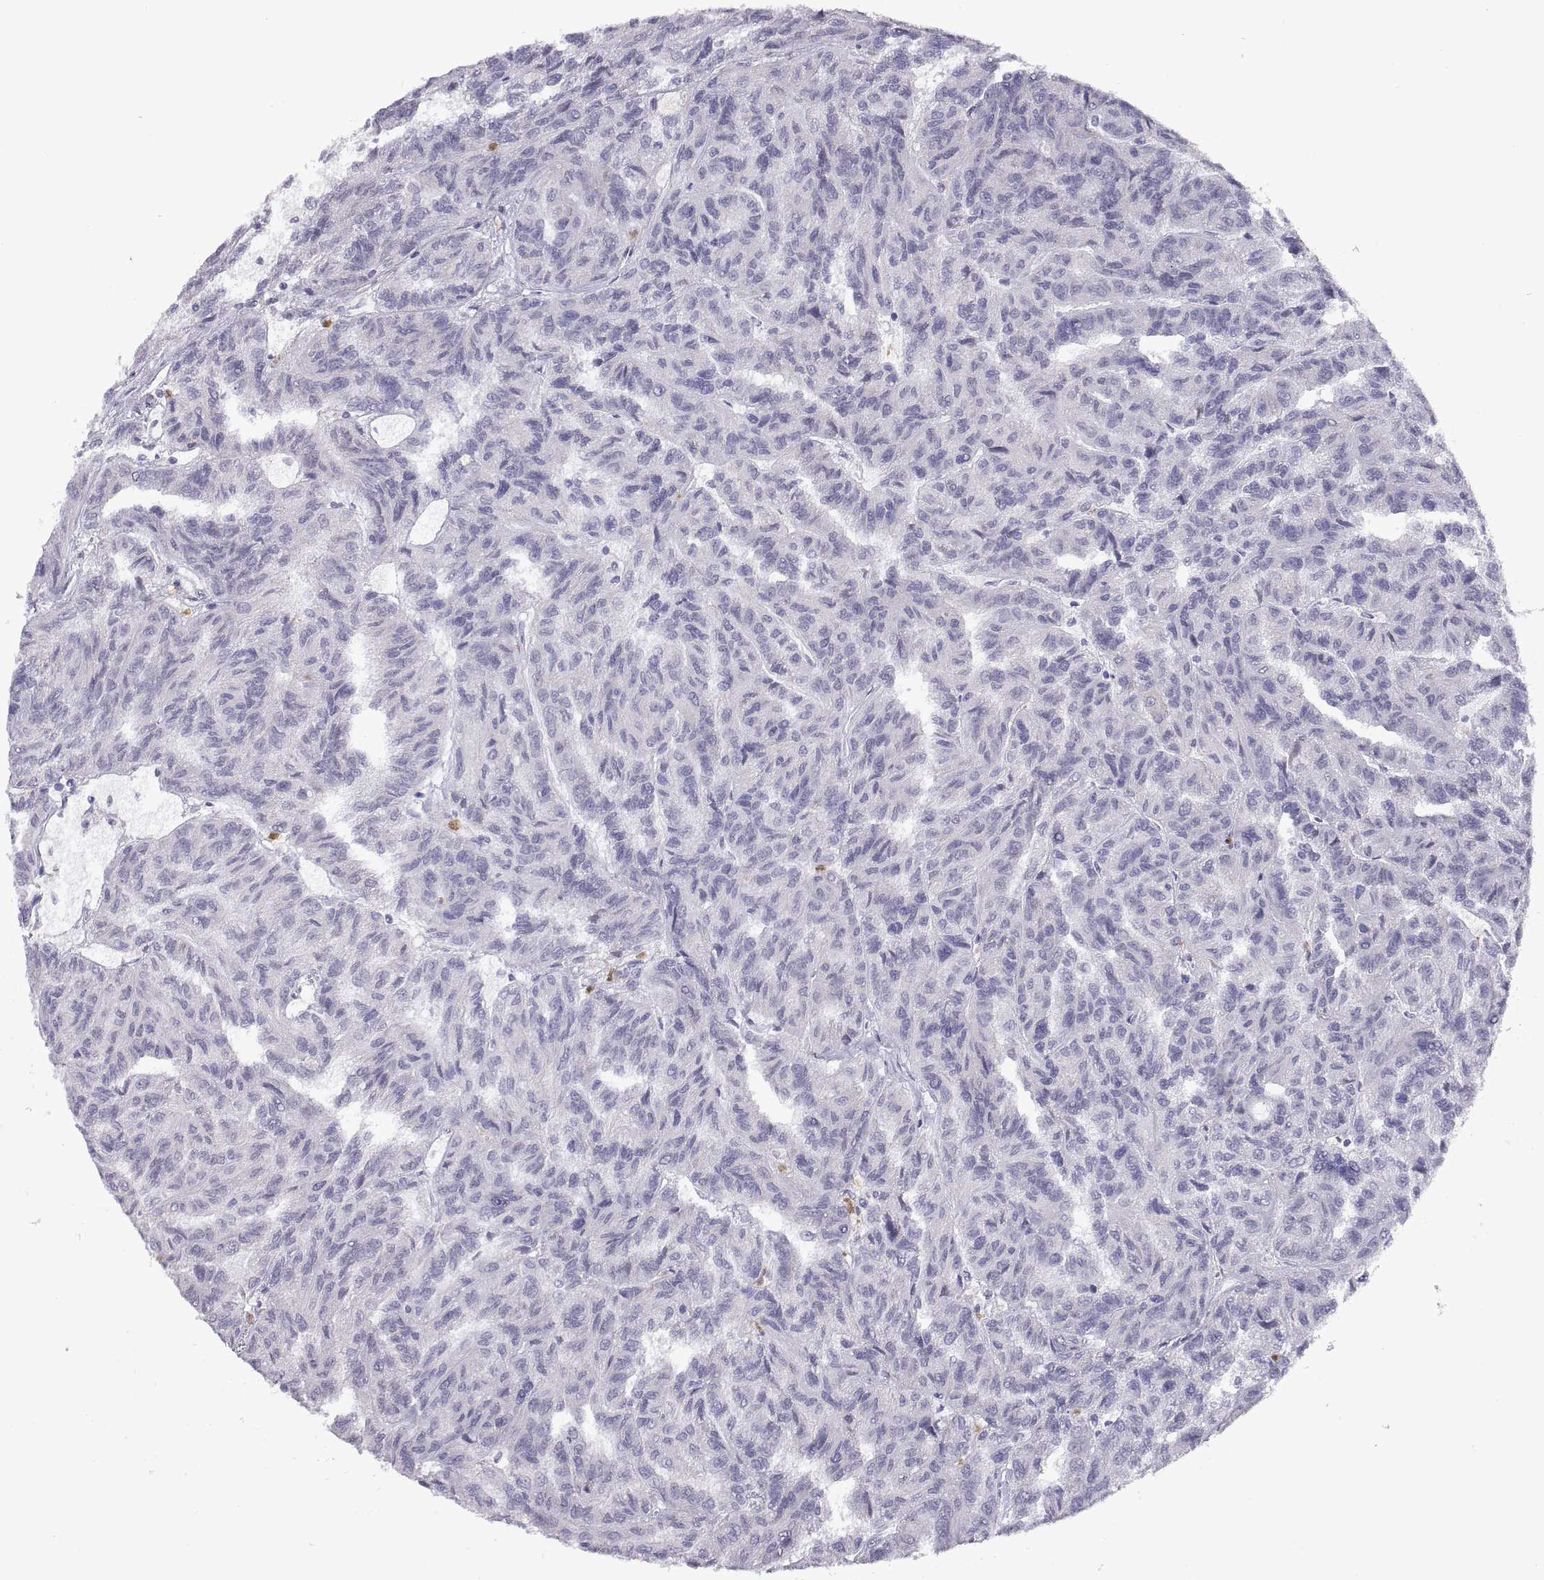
{"staining": {"intensity": "negative", "quantity": "none", "location": "none"}, "tissue": "renal cancer", "cell_type": "Tumor cells", "image_type": "cancer", "snomed": [{"axis": "morphology", "description": "Adenocarcinoma, NOS"}, {"axis": "topography", "description": "Kidney"}], "caption": "A photomicrograph of human renal cancer is negative for staining in tumor cells.", "gene": "DOK3", "patient": {"sex": "male", "age": 79}}